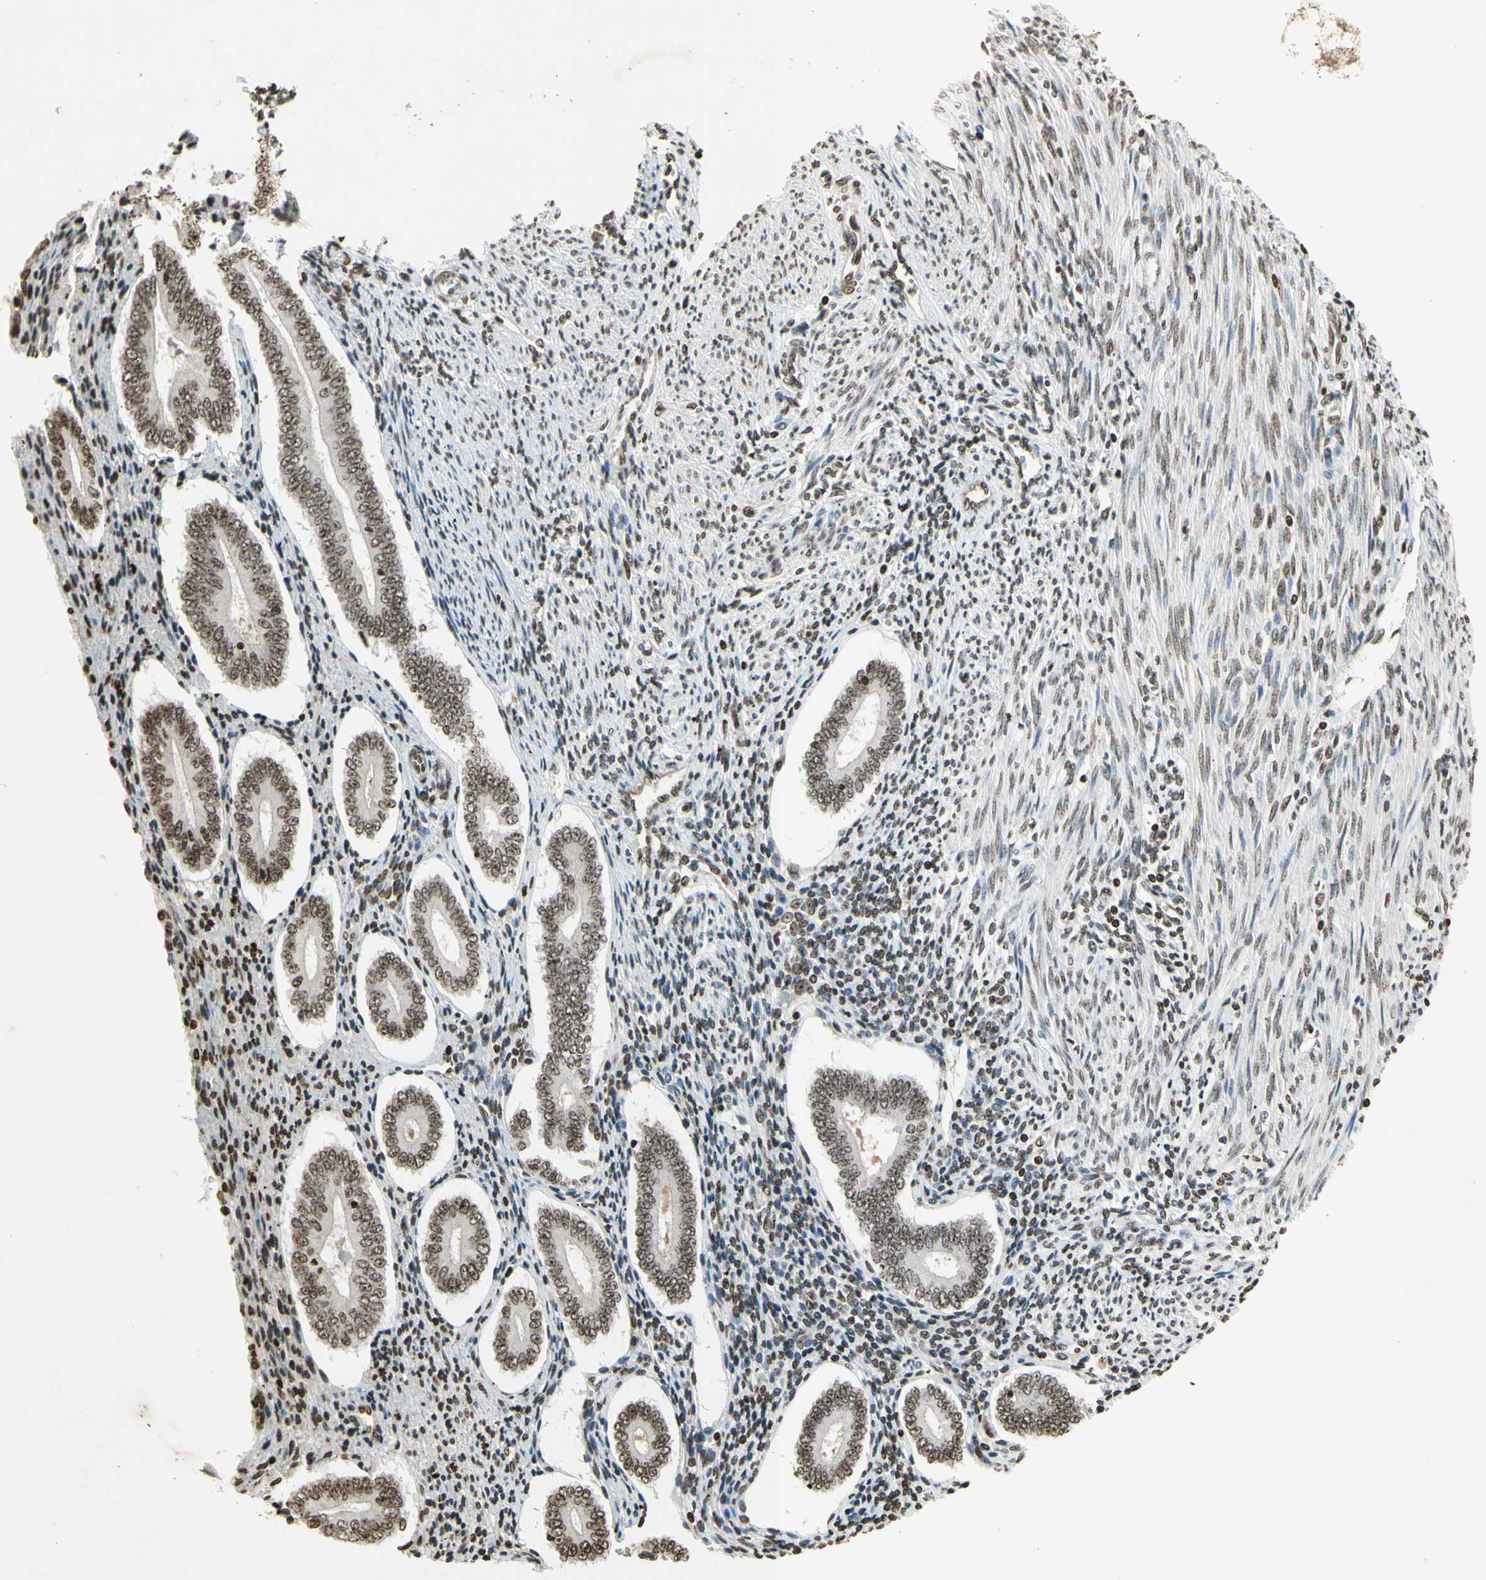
{"staining": {"intensity": "moderate", "quantity": "25%-75%", "location": "nuclear"}, "tissue": "endometrium", "cell_type": "Cells in endometrial stroma", "image_type": "normal", "snomed": [{"axis": "morphology", "description": "Normal tissue, NOS"}, {"axis": "topography", "description": "Endometrium"}], "caption": "Brown immunohistochemical staining in normal endometrium demonstrates moderate nuclear expression in about 25%-75% of cells in endometrial stroma. (brown staining indicates protein expression, while blue staining denotes nuclei).", "gene": "RORA", "patient": {"sex": "female", "age": 42}}